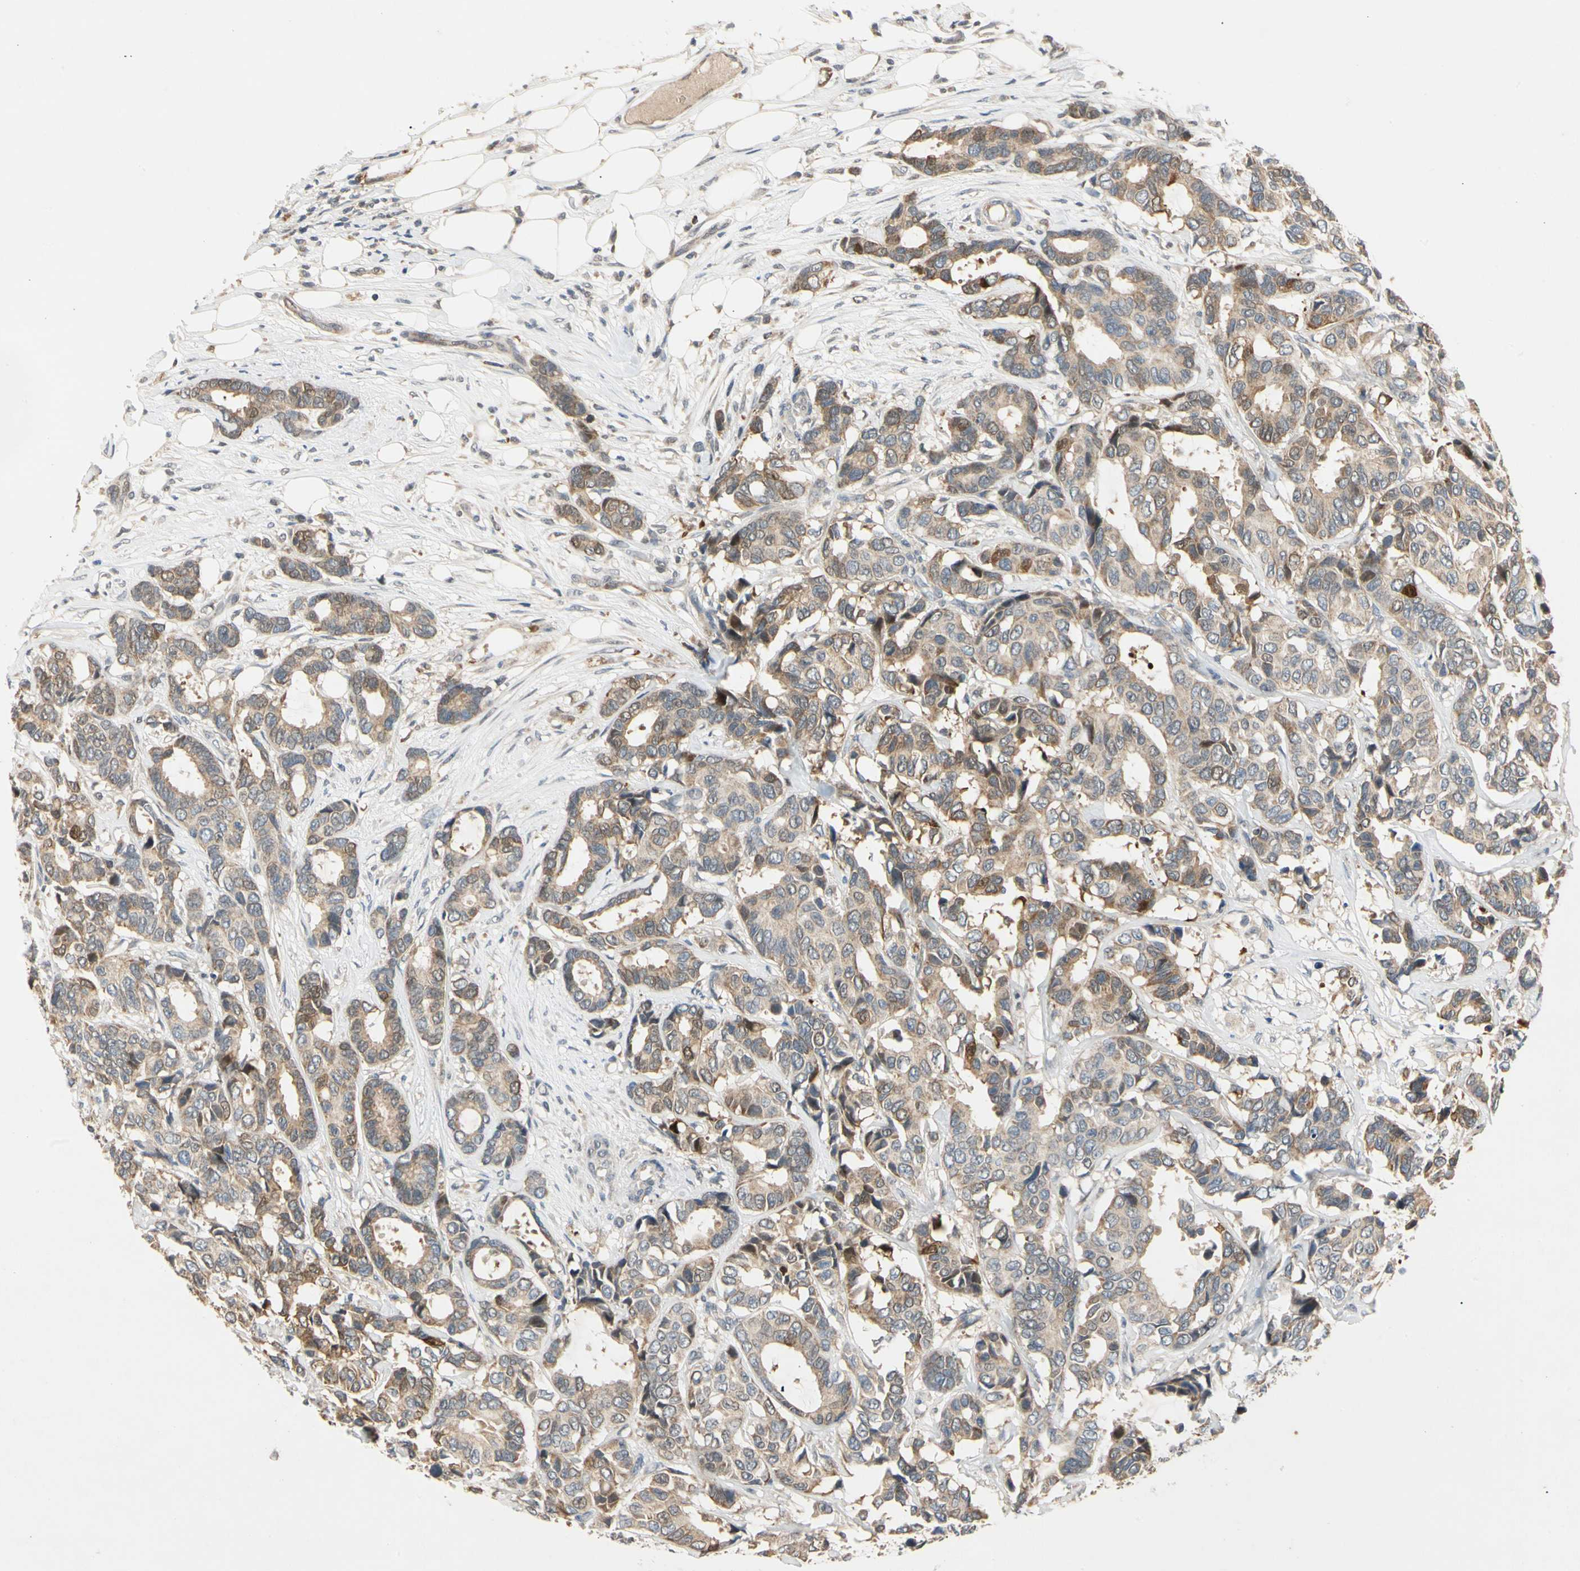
{"staining": {"intensity": "weak", "quantity": "25%-75%", "location": "cytoplasmic/membranous"}, "tissue": "breast cancer", "cell_type": "Tumor cells", "image_type": "cancer", "snomed": [{"axis": "morphology", "description": "Duct carcinoma"}, {"axis": "topography", "description": "Breast"}], "caption": "Breast cancer (intraductal carcinoma) was stained to show a protein in brown. There is low levels of weak cytoplasmic/membranous expression in about 25%-75% of tumor cells.", "gene": "RIOX2", "patient": {"sex": "female", "age": 87}}